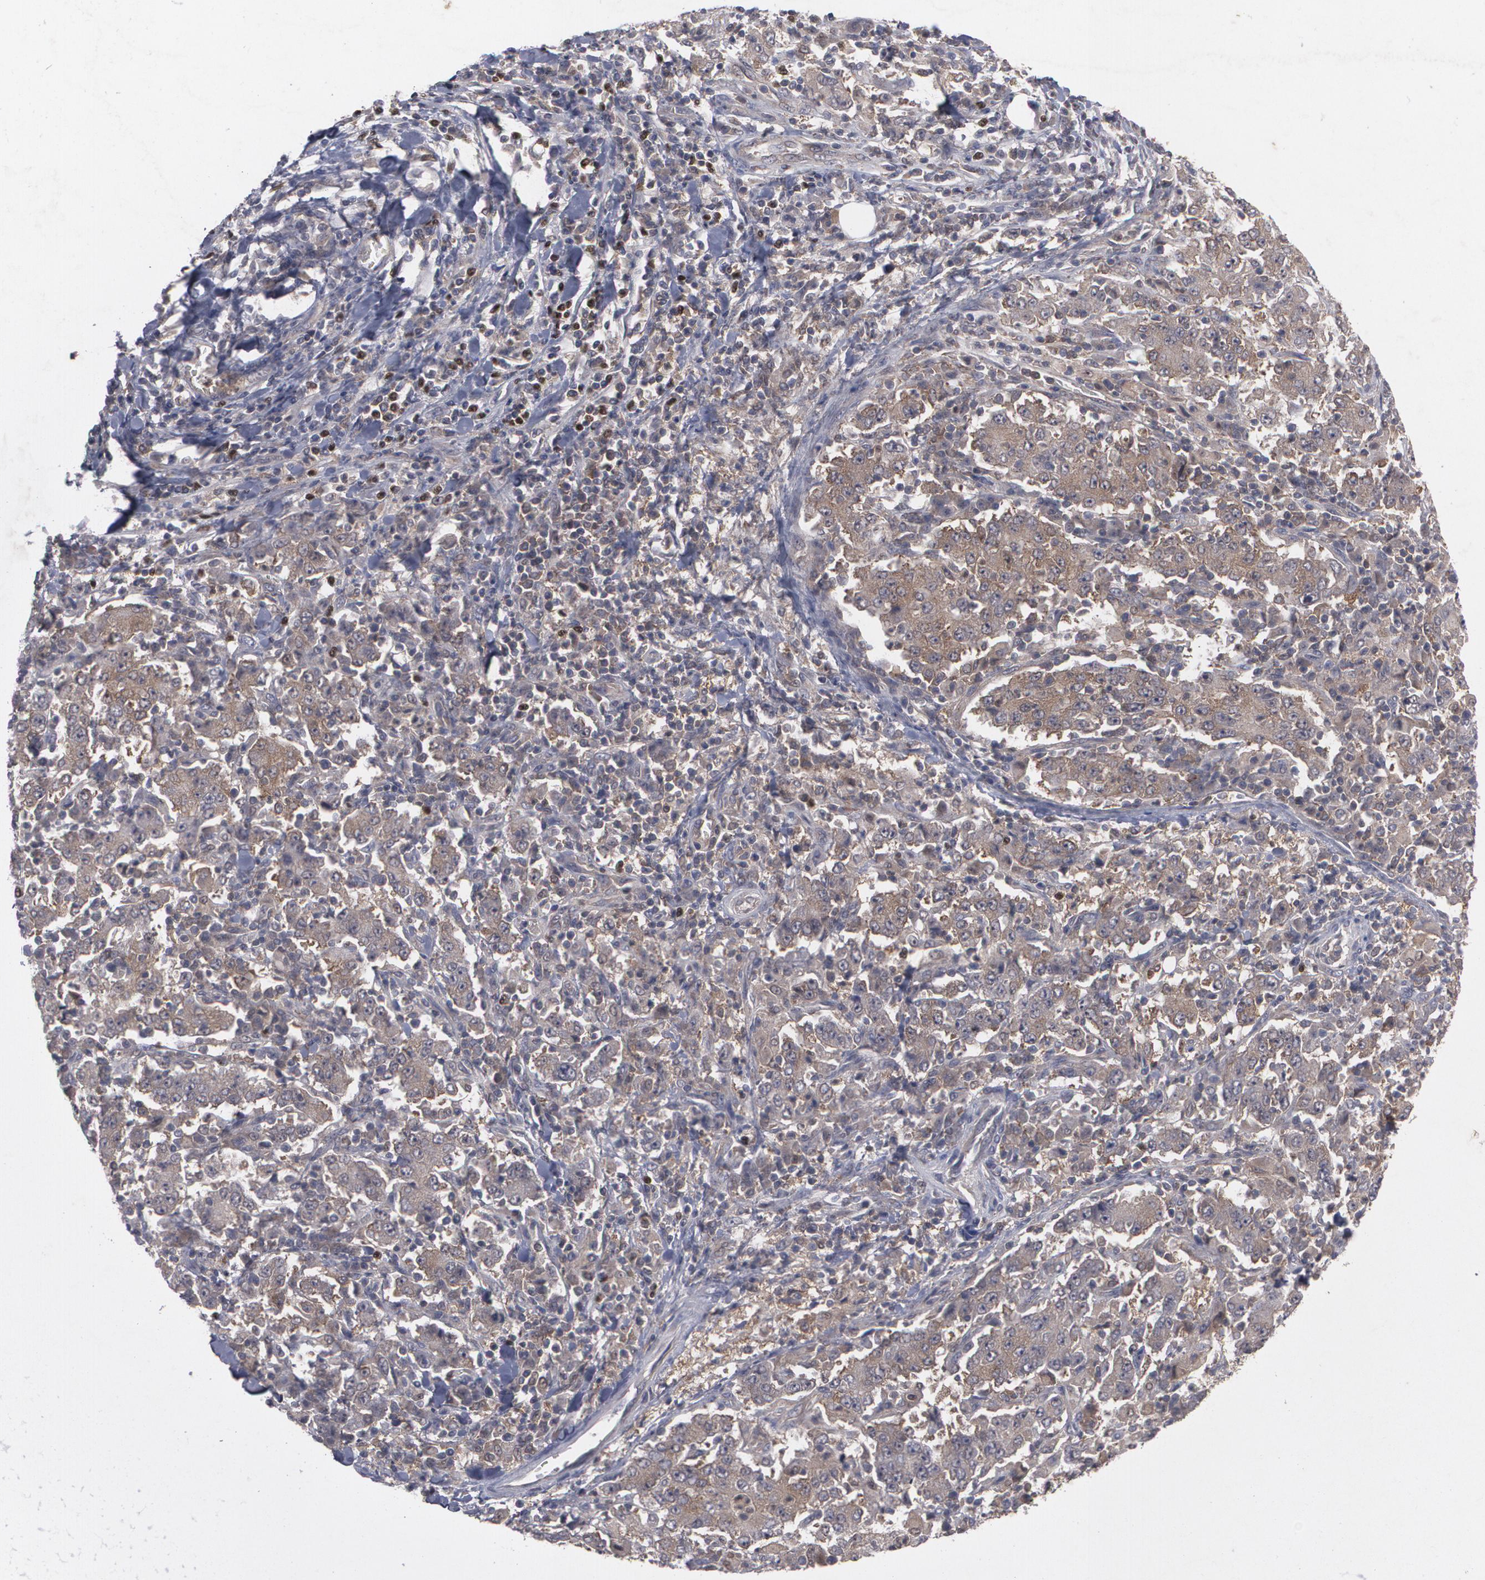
{"staining": {"intensity": "weak", "quantity": "25%-75%", "location": "cytoplasmic/membranous"}, "tissue": "stomach cancer", "cell_type": "Tumor cells", "image_type": "cancer", "snomed": [{"axis": "morphology", "description": "Normal tissue, NOS"}, {"axis": "morphology", "description": "Adenocarcinoma, NOS"}, {"axis": "topography", "description": "Stomach, upper"}, {"axis": "topography", "description": "Stomach"}], "caption": "Immunohistochemical staining of stomach cancer reveals low levels of weak cytoplasmic/membranous positivity in approximately 25%-75% of tumor cells. The protein of interest is stained brown, and the nuclei are stained in blue (DAB (3,3'-diaminobenzidine) IHC with brightfield microscopy, high magnification).", "gene": "HTT", "patient": {"sex": "male", "age": 59}}